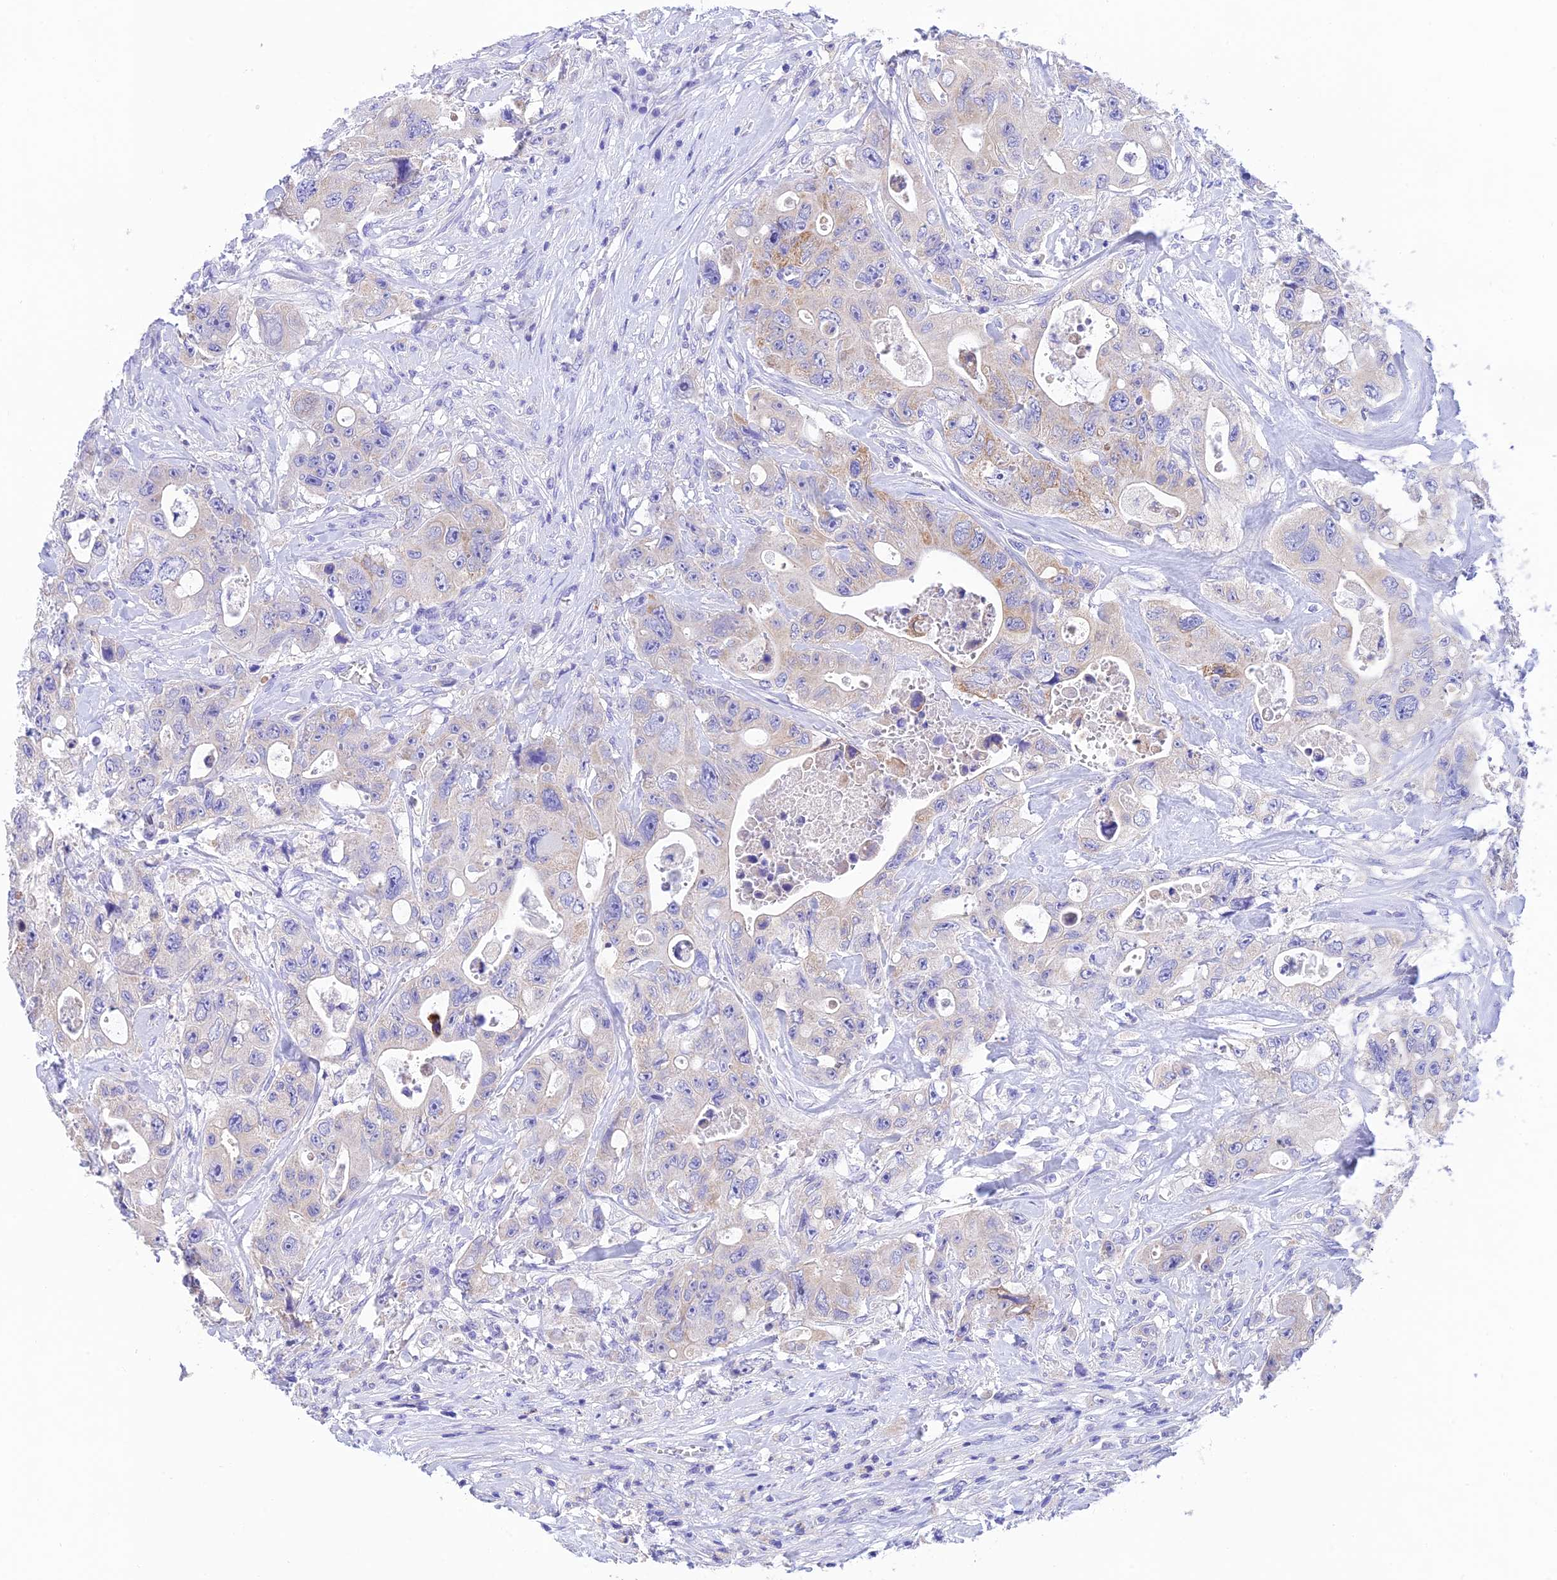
{"staining": {"intensity": "moderate", "quantity": "<25%", "location": "cytoplasmic/membranous"}, "tissue": "colorectal cancer", "cell_type": "Tumor cells", "image_type": "cancer", "snomed": [{"axis": "morphology", "description": "Adenocarcinoma, NOS"}, {"axis": "topography", "description": "Colon"}], "caption": "Tumor cells reveal low levels of moderate cytoplasmic/membranous staining in about <25% of cells in human adenocarcinoma (colorectal).", "gene": "MS4A5", "patient": {"sex": "female", "age": 46}}